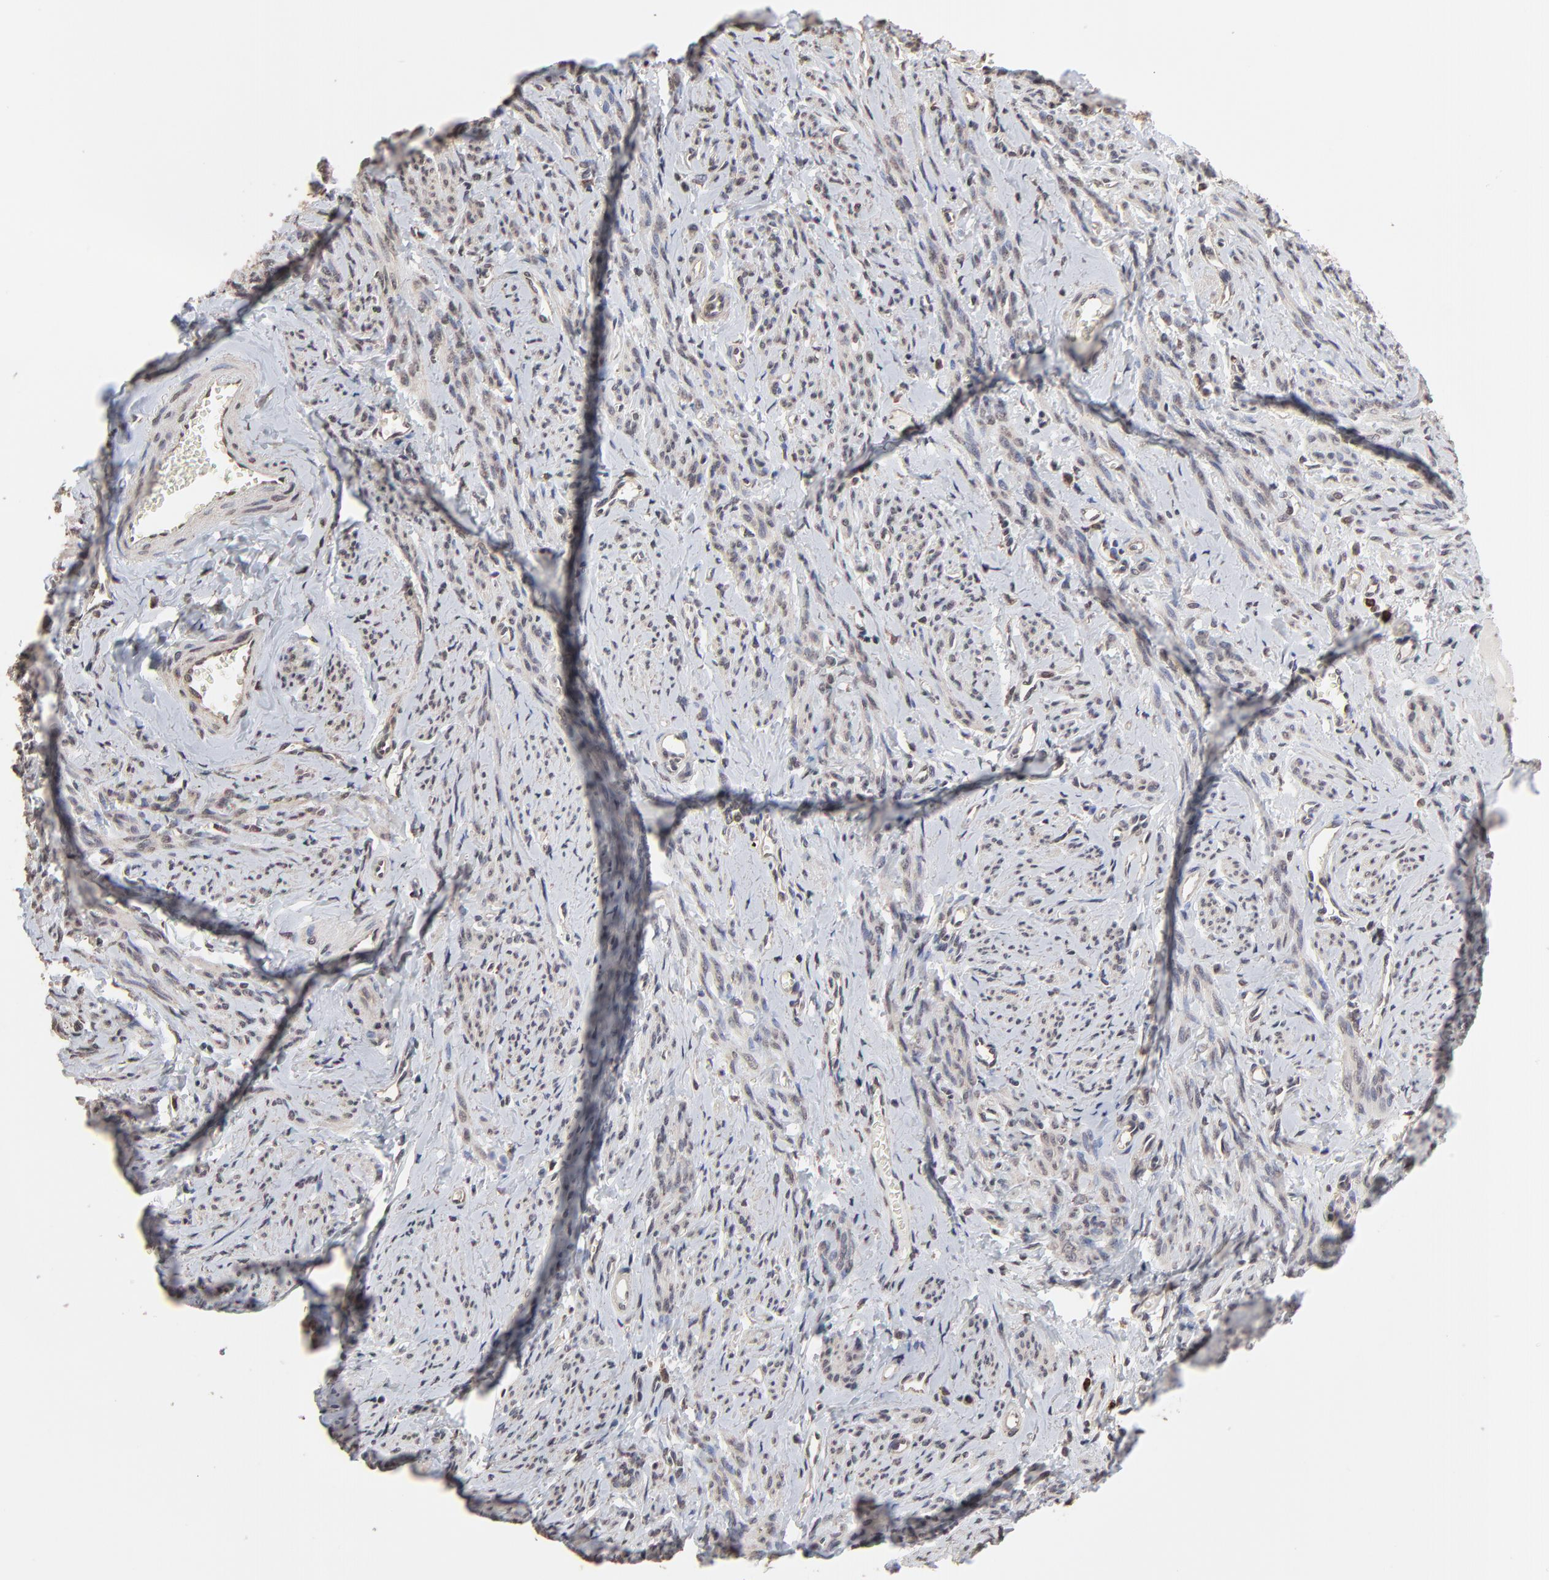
{"staining": {"intensity": "moderate", "quantity": "25%-75%", "location": "cytoplasmic/membranous"}, "tissue": "smooth muscle", "cell_type": "Smooth muscle cells", "image_type": "normal", "snomed": [{"axis": "morphology", "description": "Normal tissue, NOS"}, {"axis": "topography", "description": "Cervix"}, {"axis": "topography", "description": "Endometrium"}], "caption": "Immunohistochemistry (IHC) (DAB (3,3'-diaminobenzidine)) staining of unremarkable smooth muscle shows moderate cytoplasmic/membranous protein staining in about 25%-75% of smooth muscle cells. The staining was performed using DAB to visualize the protein expression in brown, while the nuclei were stained in blue with hematoxylin (Magnification: 20x).", "gene": "CHM", "patient": {"sex": "female", "age": 65}}